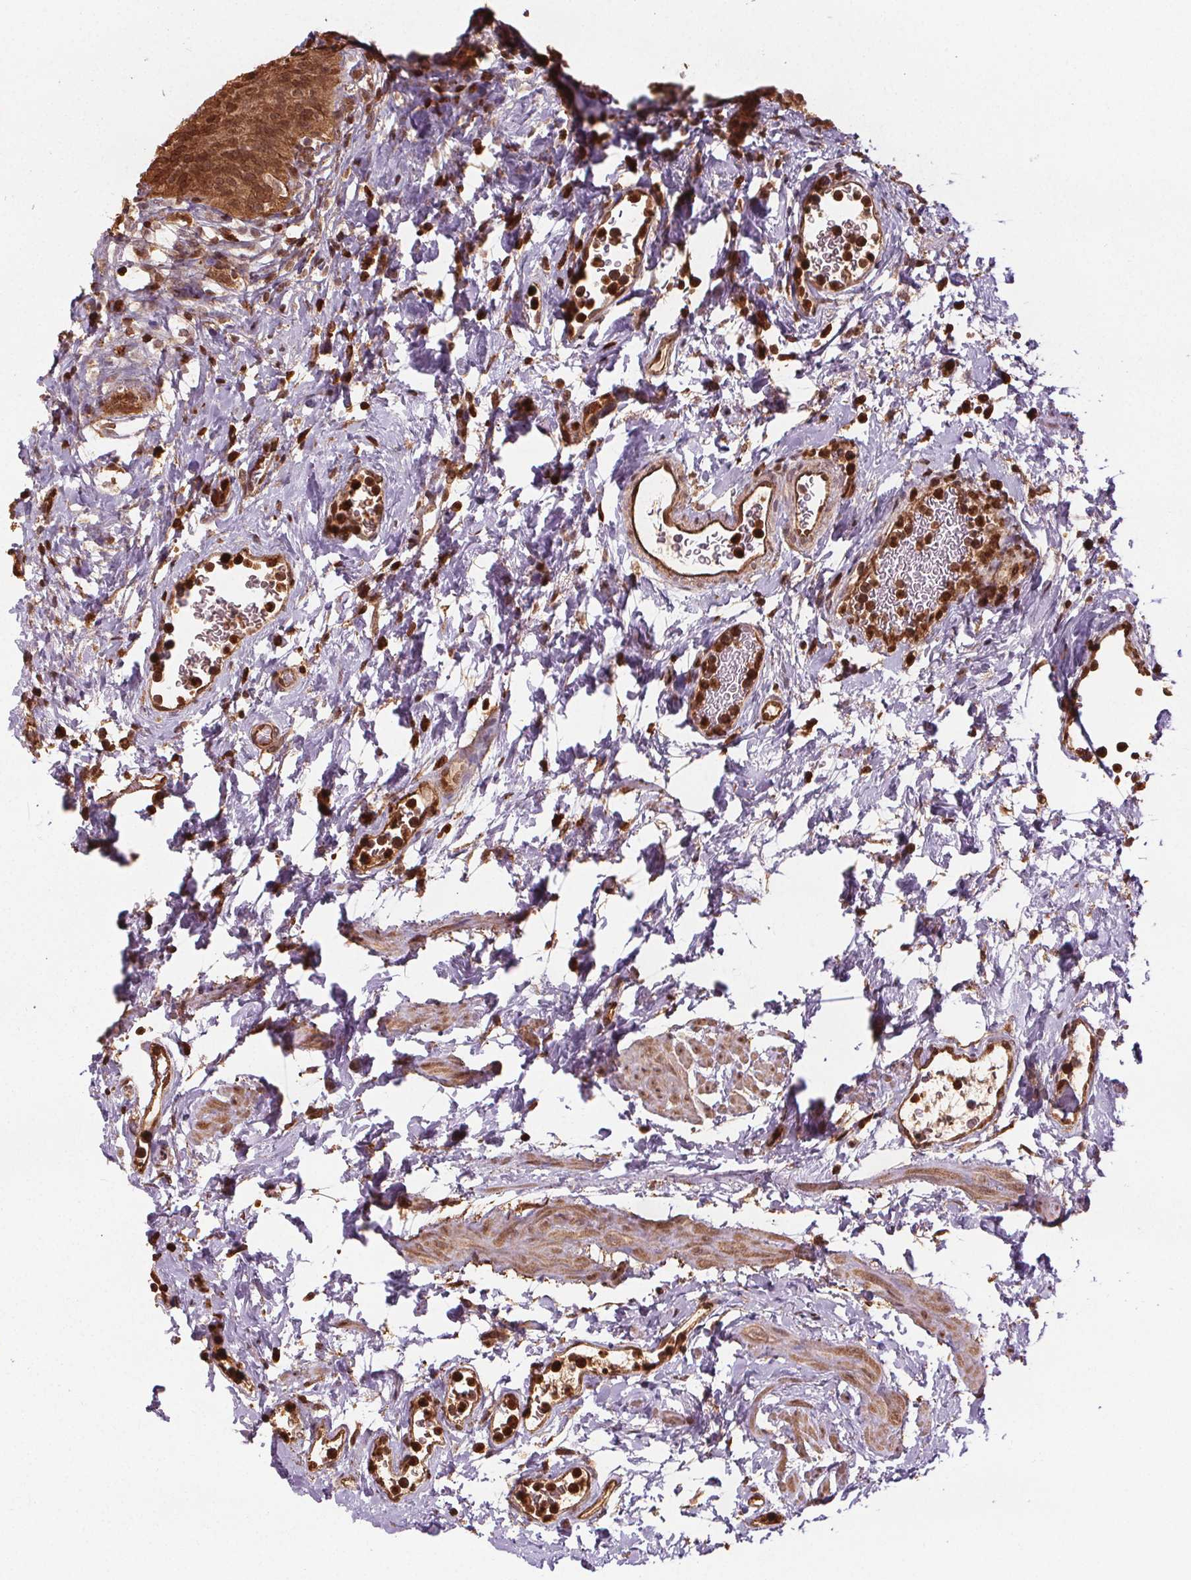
{"staining": {"intensity": "strong", "quantity": ">75%", "location": "cytoplasmic/membranous,nuclear"}, "tissue": "urinary bladder", "cell_type": "Urothelial cells", "image_type": "normal", "snomed": [{"axis": "morphology", "description": "Normal tissue, NOS"}, {"axis": "topography", "description": "Urinary bladder"}], "caption": "Brown immunohistochemical staining in normal urinary bladder shows strong cytoplasmic/membranous,nuclear staining in about >75% of urothelial cells.", "gene": "ENO1", "patient": {"sex": "male", "age": 76}}